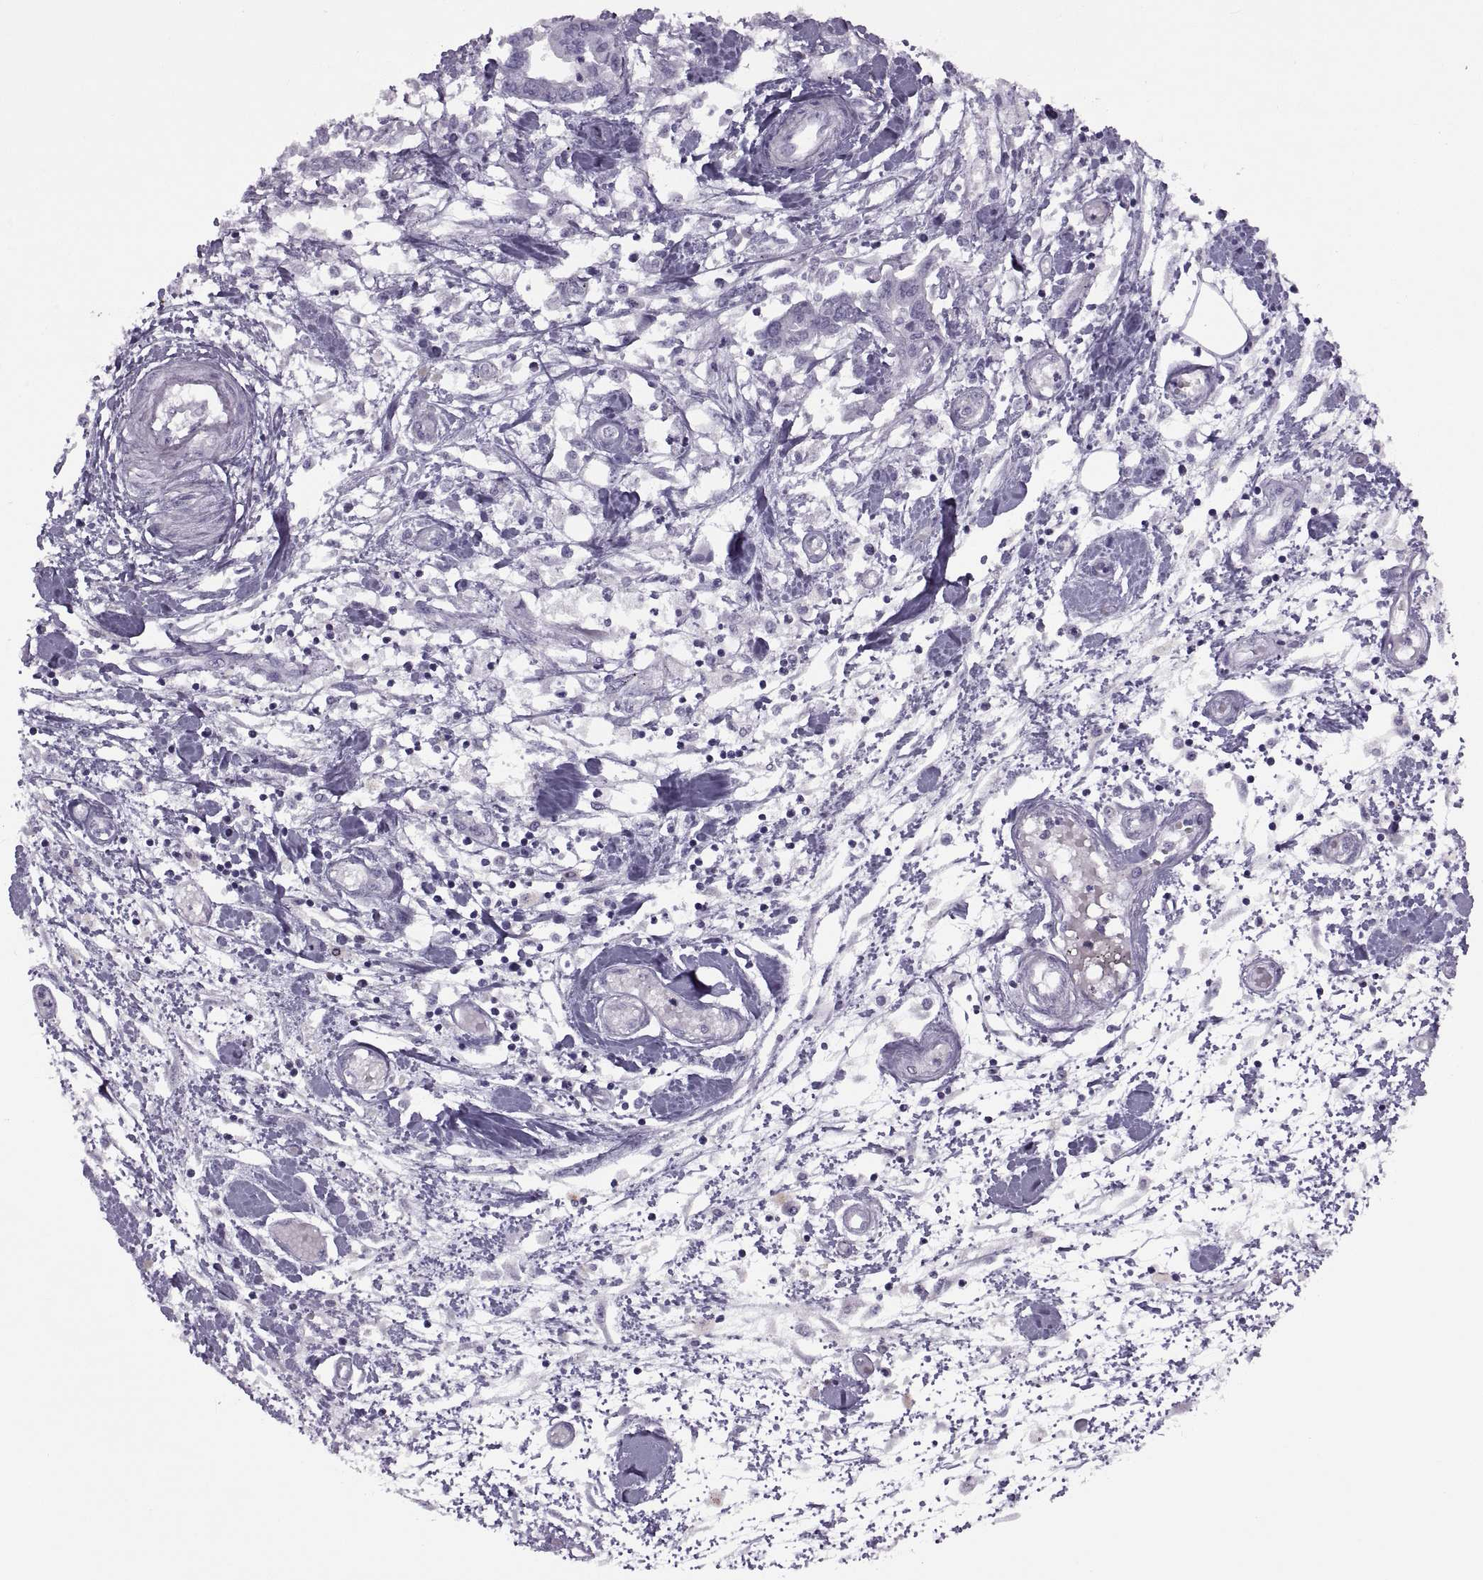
{"staining": {"intensity": "negative", "quantity": "none", "location": "none"}, "tissue": "pancreatic cancer", "cell_type": "Tumor cells", "image_type": "cancer", "snomed": [{"axis": "morphology", "description": "Adenocarcinoma, NOS"}, {"axis": "topography", "description": "Pancreas"}], "caption": "The image displays no significant expression in tumor cells of pancreatic cancer (adenocarcinoma).", "gene": "RSPH6A", "patient": {"sex": "male", "age": 60}}